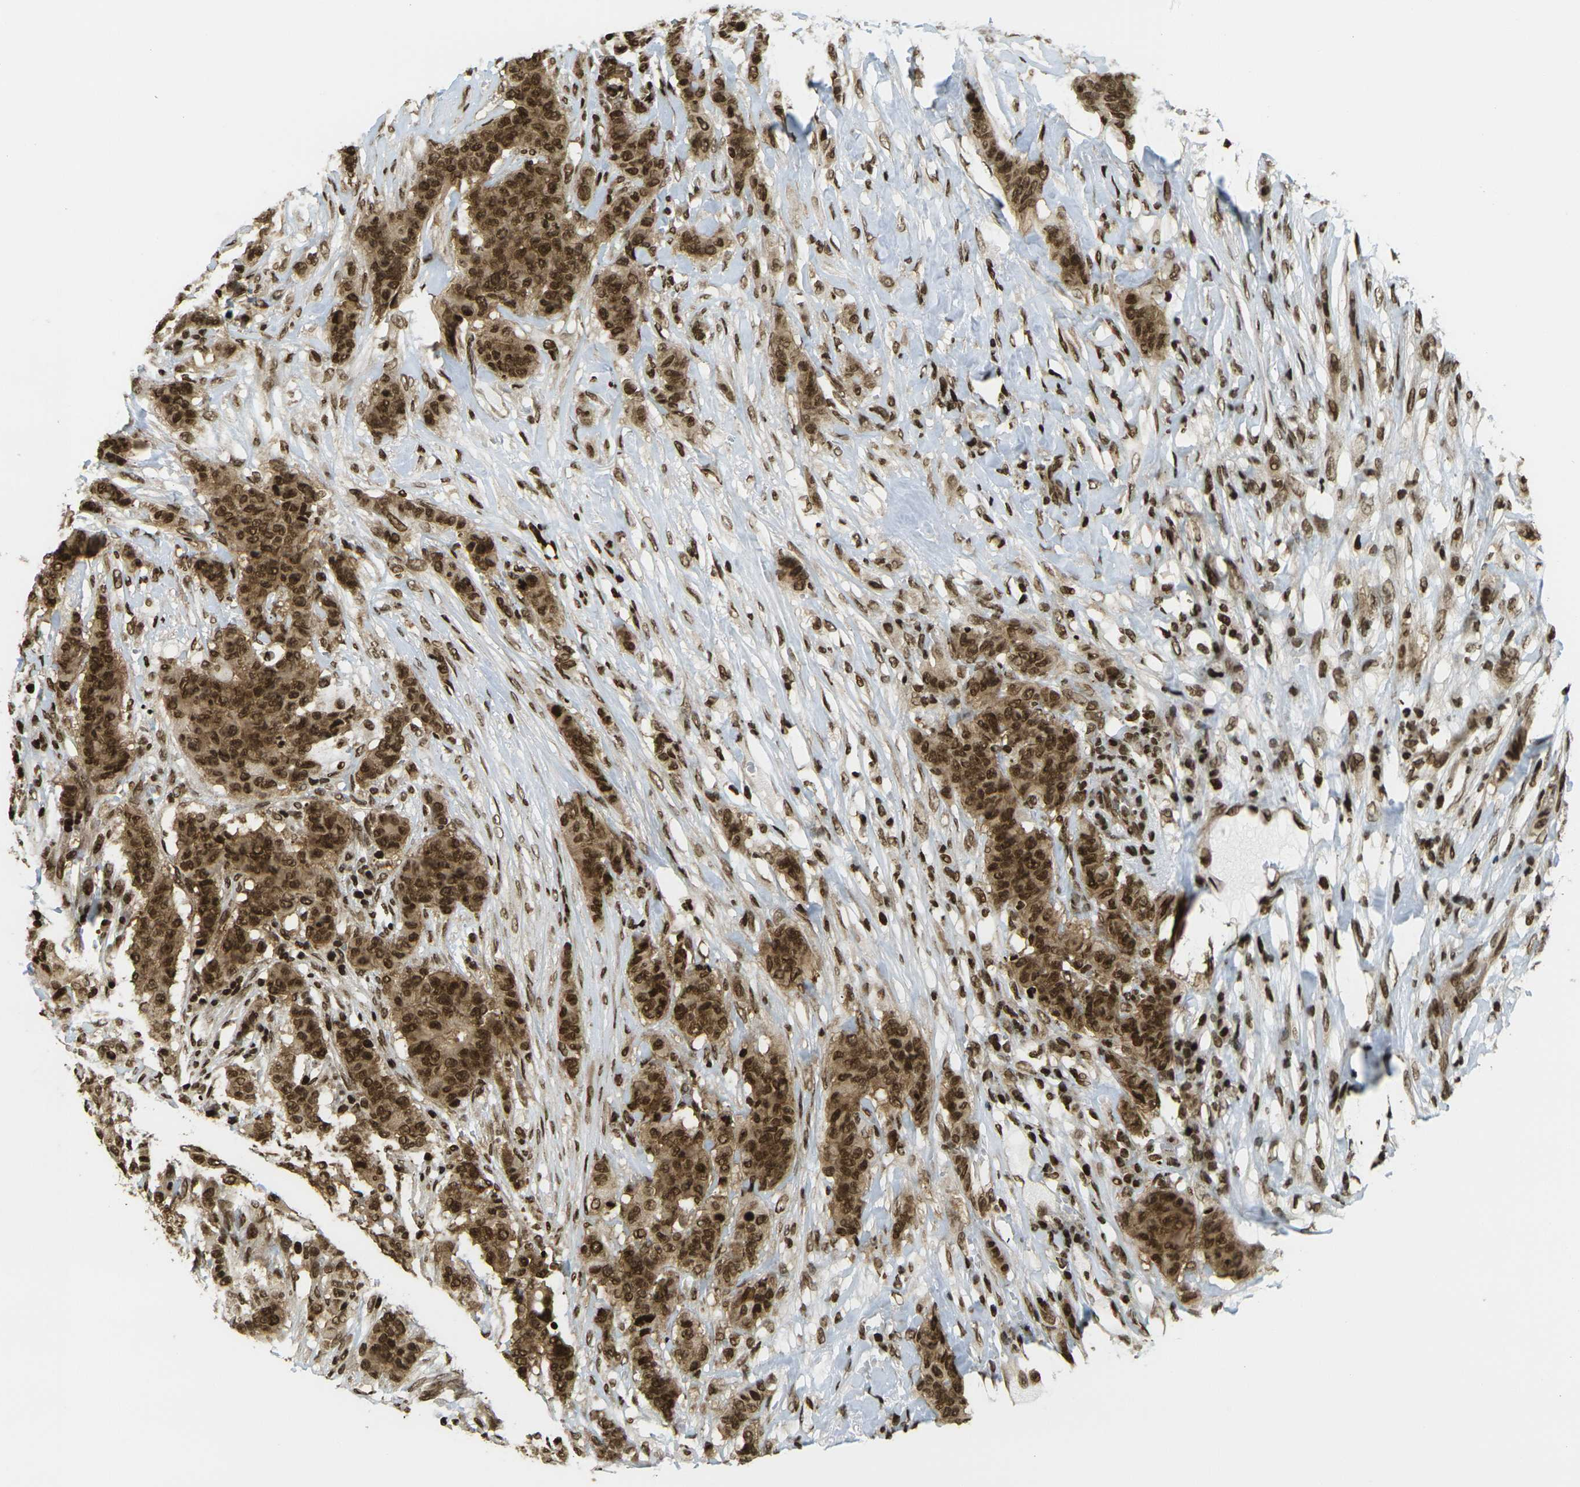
{"staining": {"intensity": "strong", "quantity": ">75%", "location": "cytoplasmic/membranous,nuclear"}, "tissue": "breast cancer", "cell_type": "Tumor cells", "image_type": "cancer", "snomed": [{"axis": "morphology", "description": "Duct carcinoma"}, {"axis": "topography", "description": "Breast"}], "caption": "IHC micrograph of invasive ductal carcinoma (breast) stained for a protein (brown), which reveals high levels of strong cytoplasmic/membranous and nuclear staining in about >75% of tumor cells.", "gene": "RUVBL2", "patient": {"sex": "female", "age": 40}}